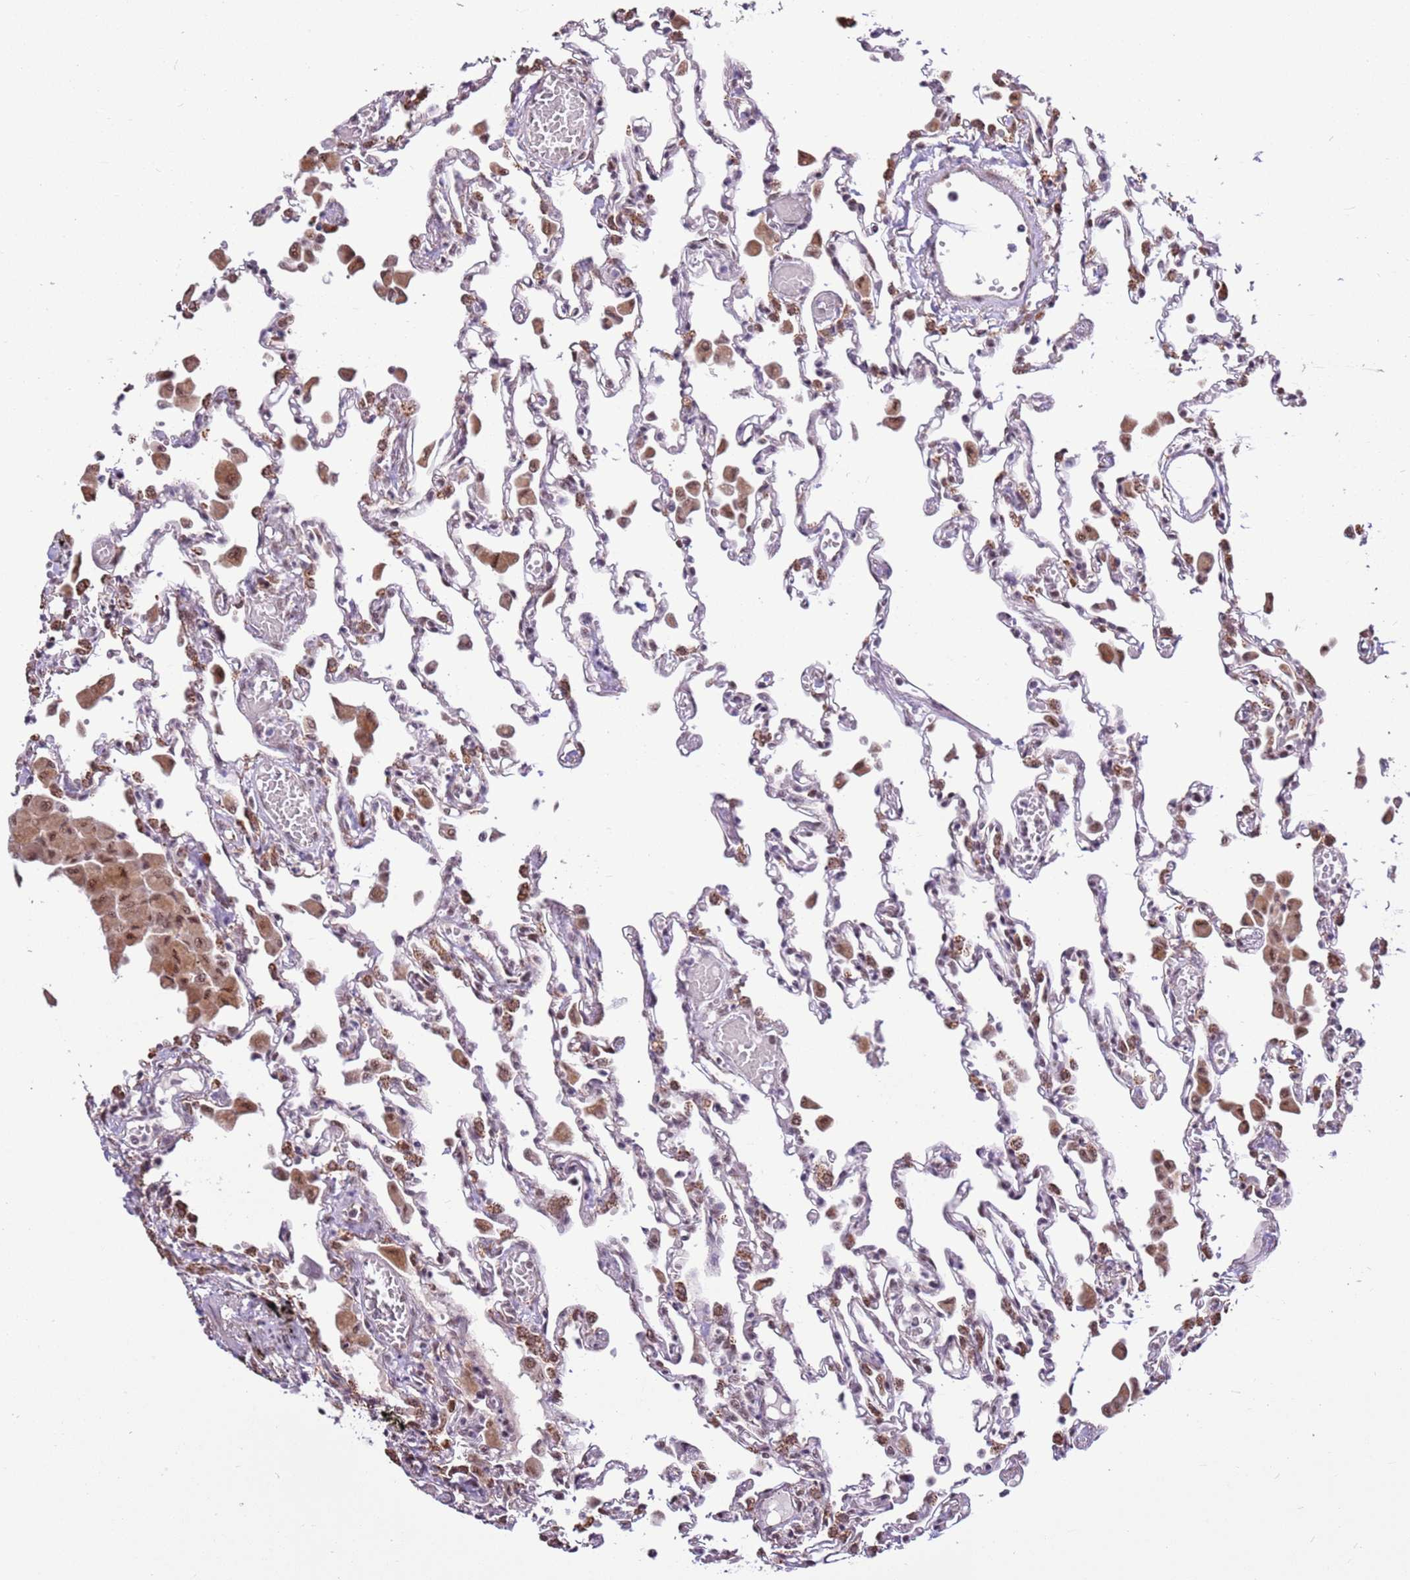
{"staining": {"intensity": "moderate", "quantity": "25%-75%", "location": "nuclear"}, "tissue": "lung", "cell_type": "Alveolar cells", "image_type": "normal", "snomed": [{"axis": "morphology", "description": "Normal tissue, NOS"}, {"axis": "topography", "description": "Bronchus"}, {"axis": "topography", "description": "Lung"}], "caption": "Human lung stained with a brown dye shows moderate nuclear positive expression in about 25%-75% of alveolar cells.", "gene": "AKAP8L", "patient": {"sex": "female", "age": 49}}